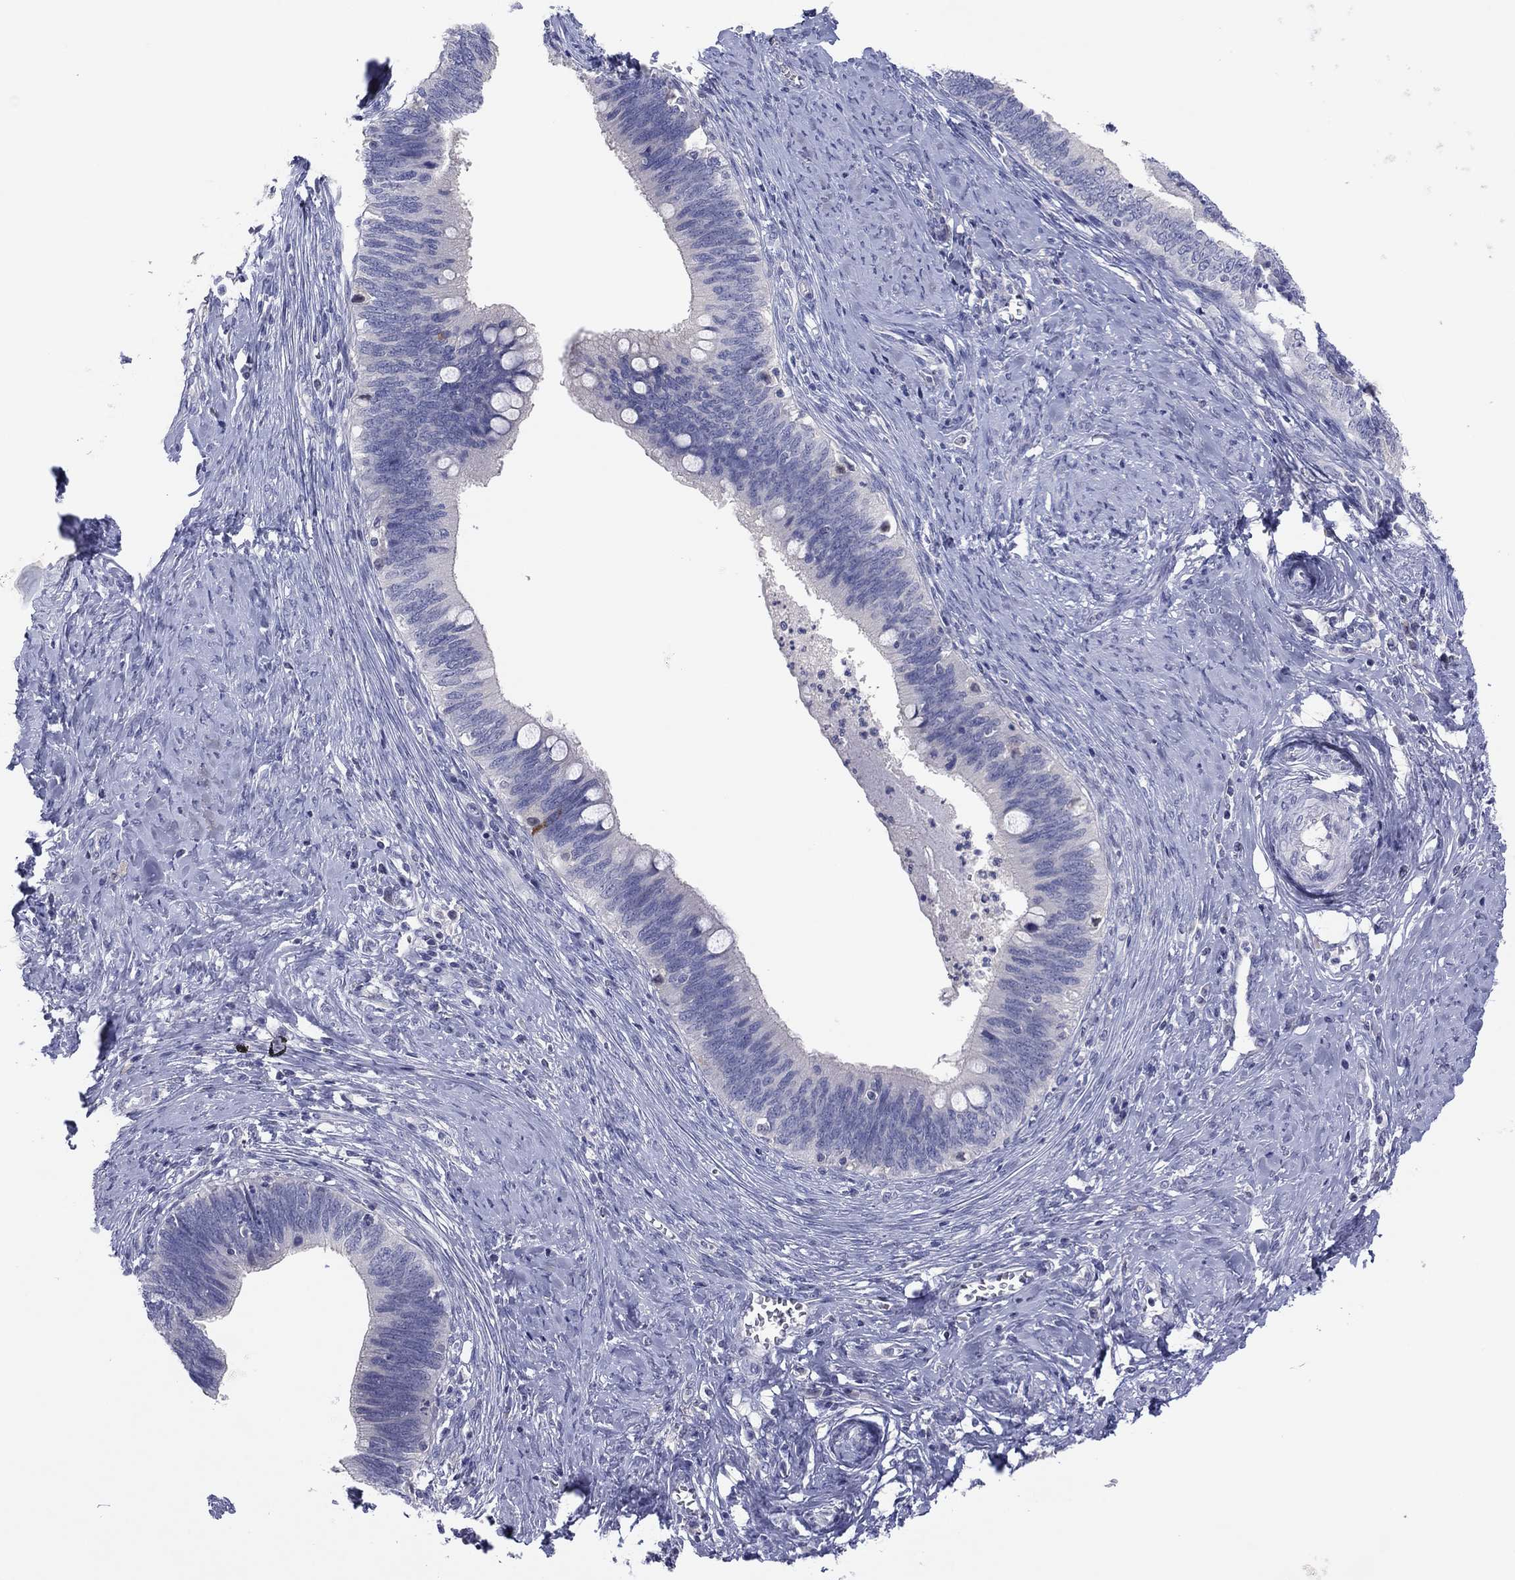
{"staining": {"intensity": "negative", "quantity": "none", "location": "none"}, "tissue": "cervical cancer", "cell_type": "Tumor cells", "image_type": "cancer", "snomed": [{"axis": "morphology", "description": "Adenocarcinoma, NOS"}, {"axis": "topography", "description": "Cervix"}], "caption": "This histopathology image is of adenocarcinoma (cervical) stained with immunohistochemistry (IHC) to label a protein in brown with the nuclei are counter-stained blue. There is no positivity in tumor cells.", "gene": "CYP2B6", "patient": {"sex": "female", "age": 42}}